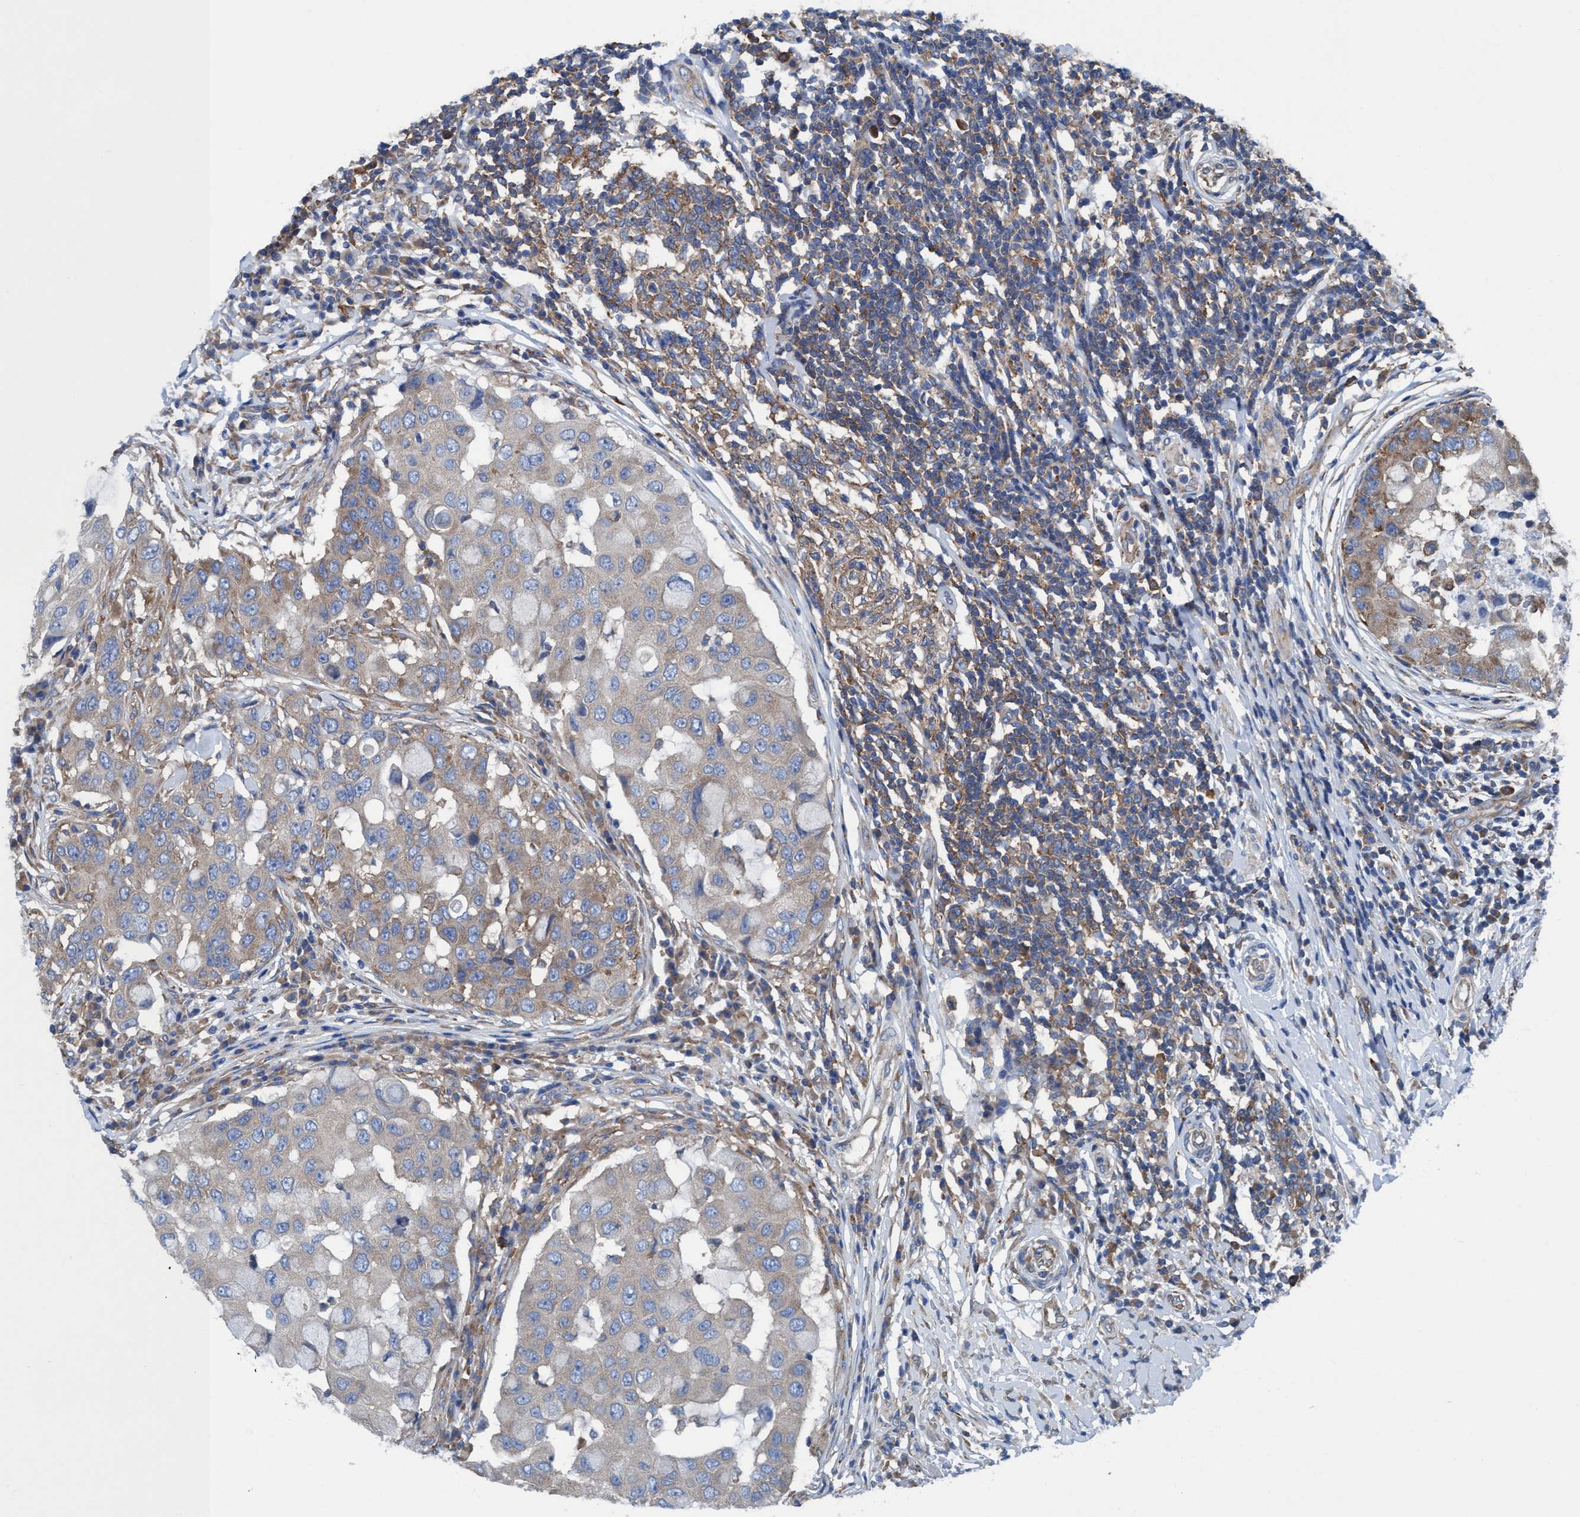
{"staining": {"intensity": "weak", "quantity": "<25%", "location": "cytoplasmic/membranous"}, "tissue": "breast cancer", "cell_type": "Tumor cells", "image_type": "cancer", "snomed": [{"axis": "morphology", "description": "Duct carcinoma"}, {"axis": "topography", "description": "Breast"}], "caption": "Breast cancer was stained to show a protein in brown. There is no significant positivity in tumor cells.", "gene": "NMT1", "patient": {"sex": "female", "age": 27}}